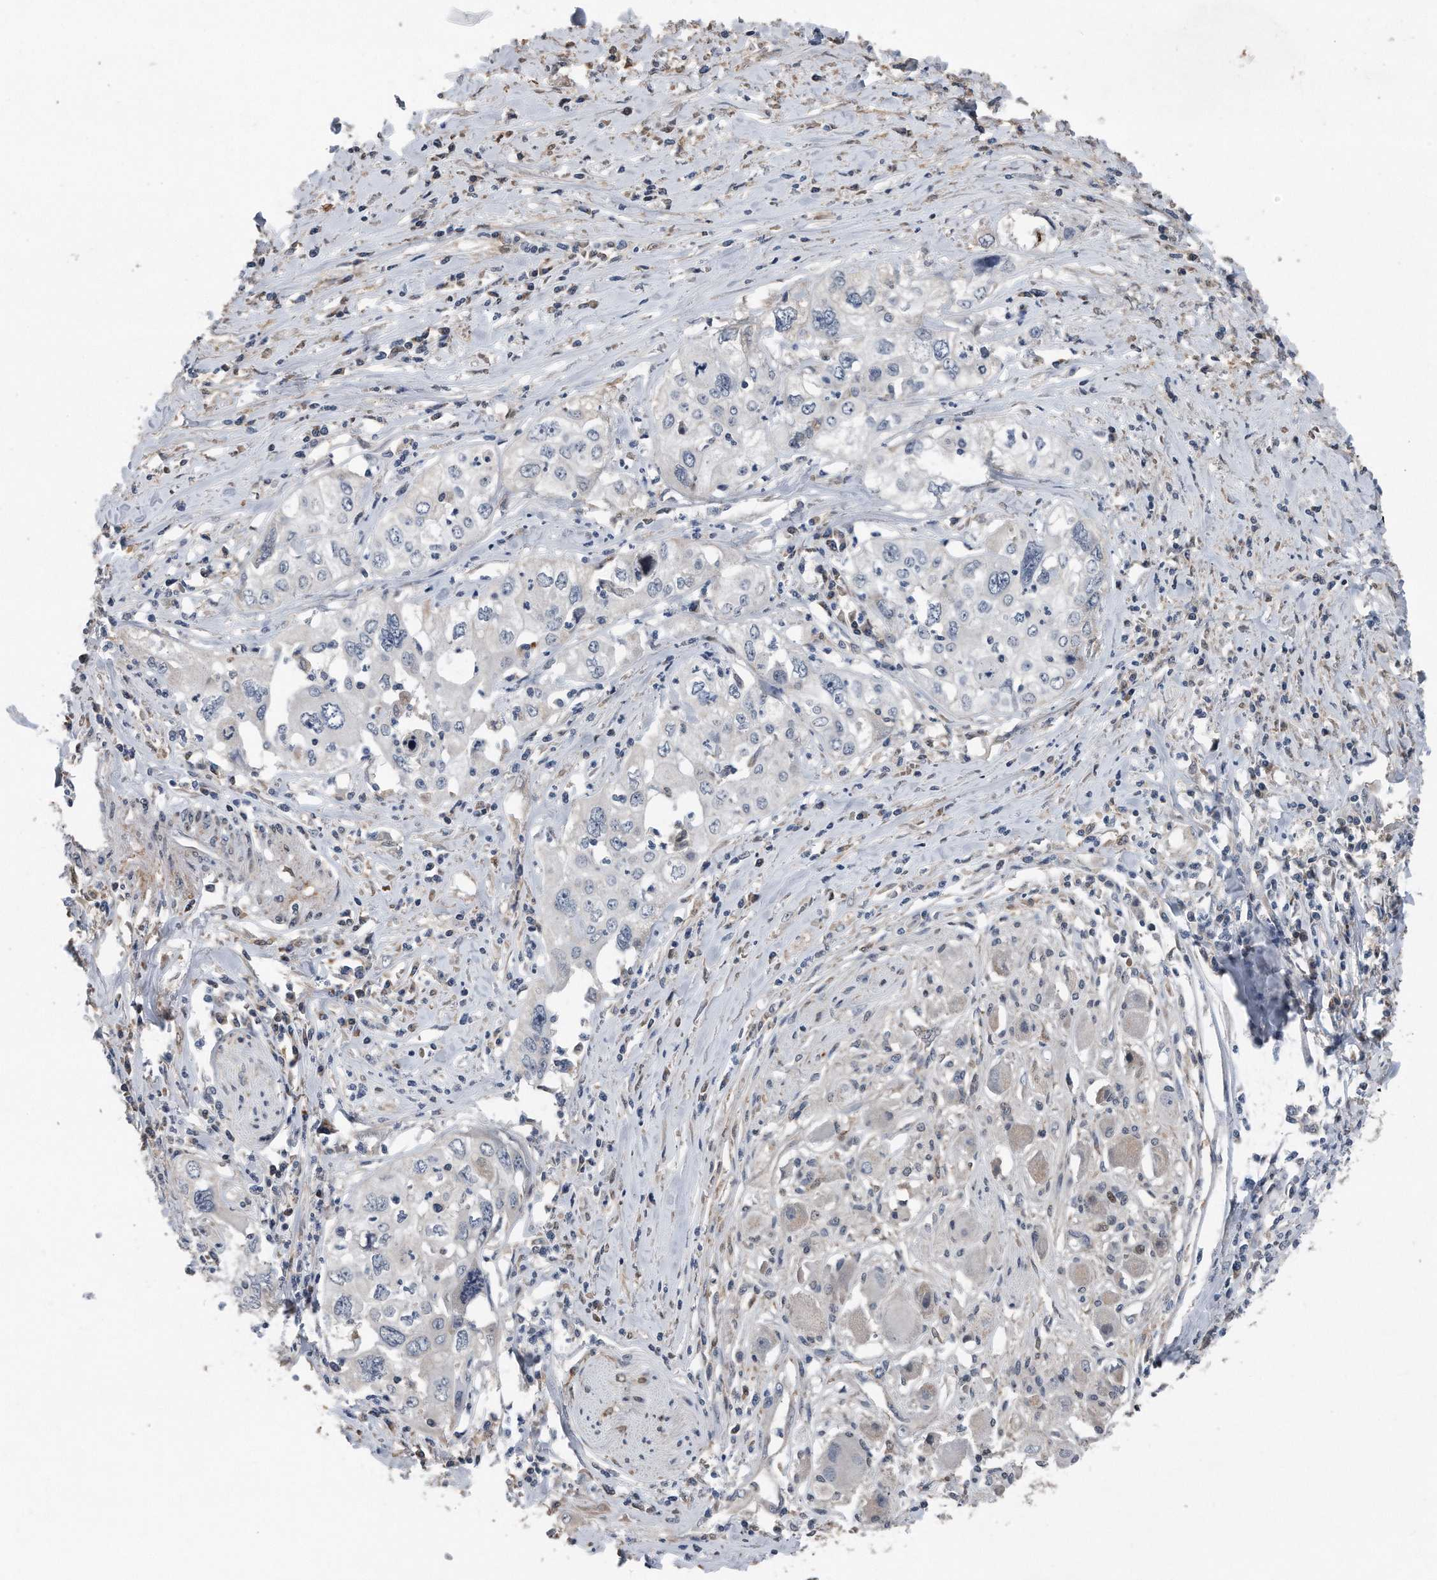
{"staining": {"intensity": "negative", "quantity": "none", "location": "none"}, "tissue": "cervical cancer", "cell_type": "Tumor cells", "image_type": "cancer", "snomed": [{"axis": "morphology", "description": "Squamous cell carcinoma, NOS"}, {"axis": "topography", "description": "Cervix"}], "caption": "Human squamous cell carcinoma (cervical) stained for a protein using immunohistochemistry displays no staining in tumor cells.", "gene": "DST", "patient": {"sex": "female", "age": 31}}